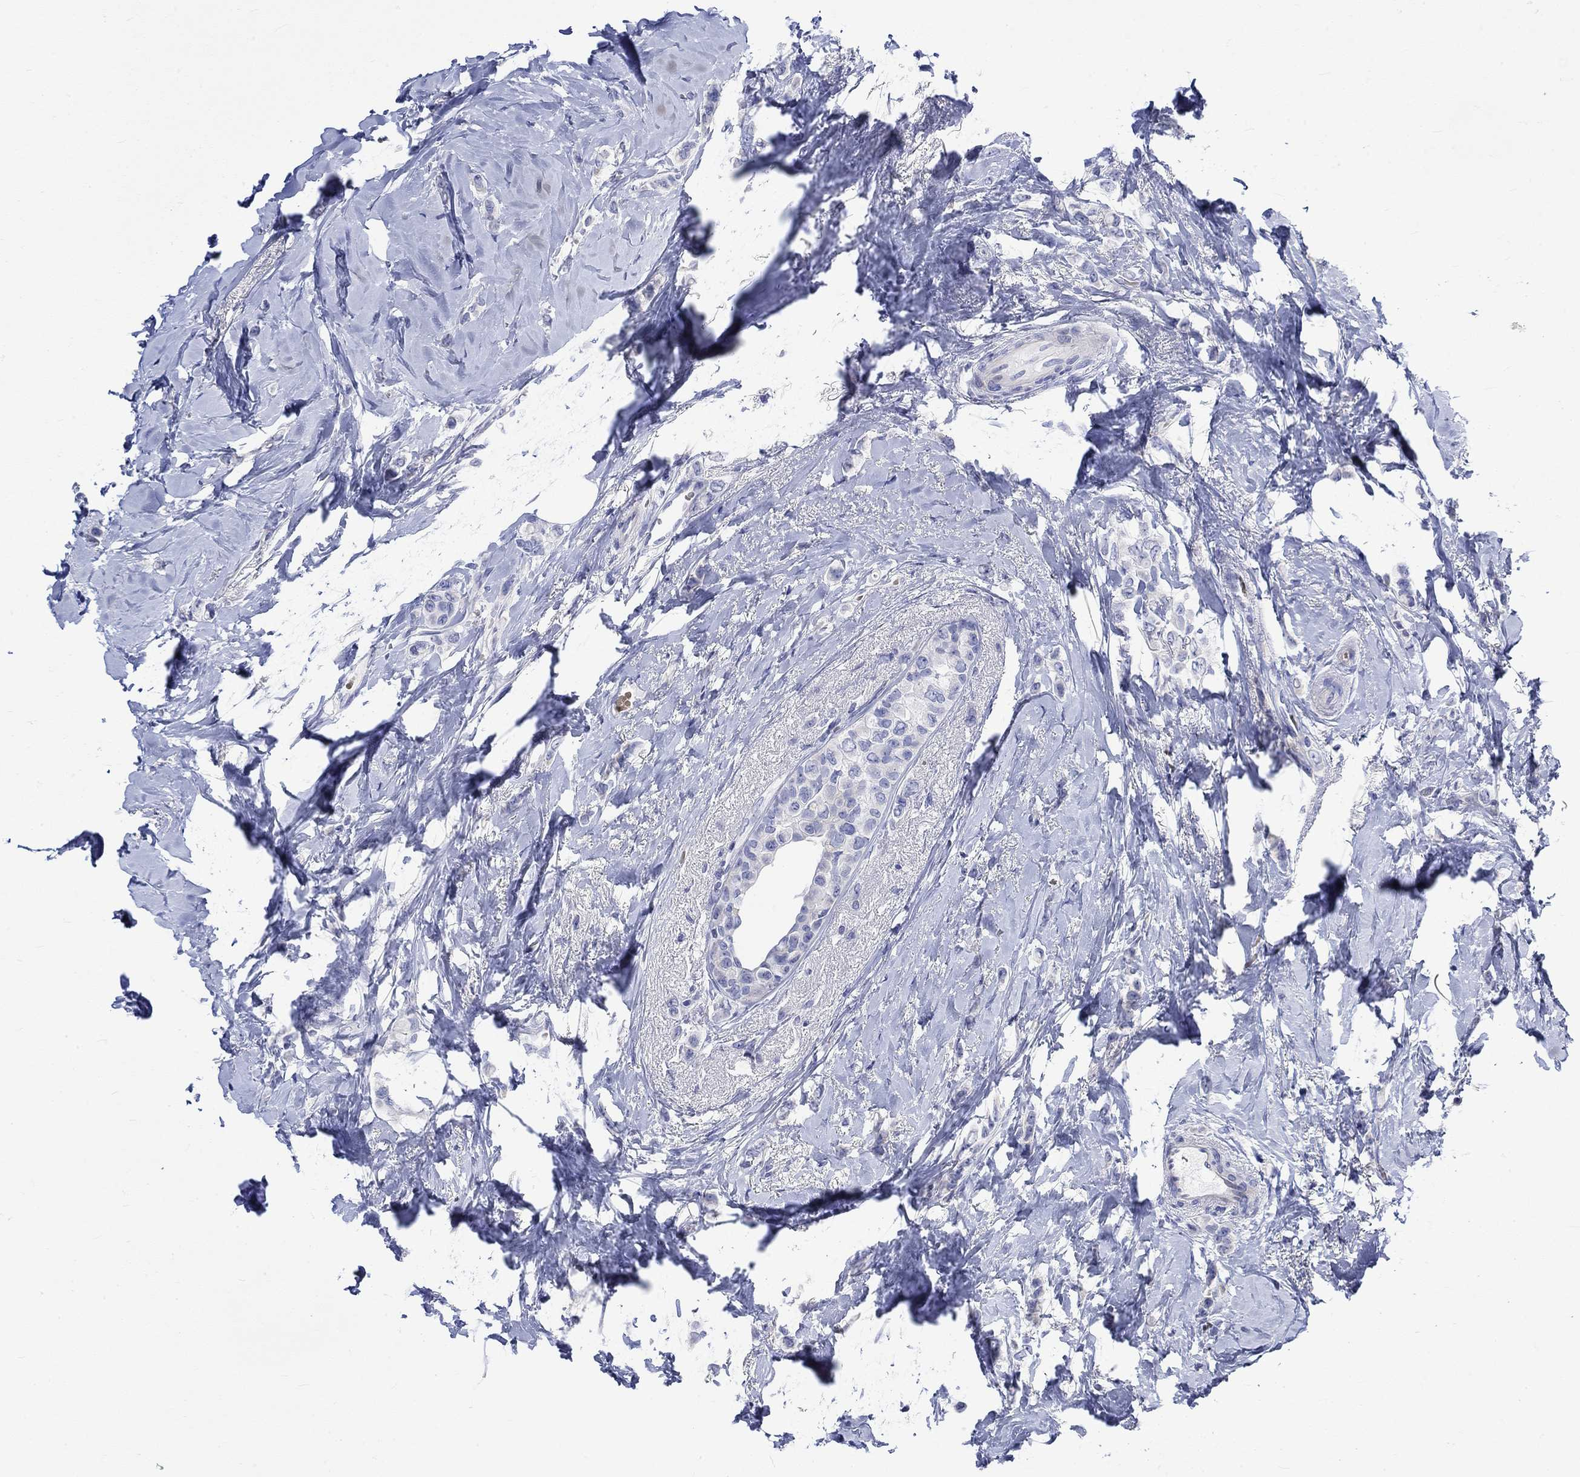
{"staining": {"intensity": "negative", "quantity": "none", "location": "none"}, "tissue": "breast cancer", "cell_type": "Tumor cells", "image_type": "cancer", "snomed": [{"axis": "morphology", "description": "Lobular carcinoma"}, {"axis": "topography", "description": "Breast"}], "caption": "This is a image of immunohistochemistry staining of lobular carcinoma (breast), which shows no positivity in tumor cells. The staining is performed using DAB brown chromogen with nuclei counter-stained in using hematoxylin.", "gene": "NRIP3", "patient": {"sex": "female", "age": 66}}